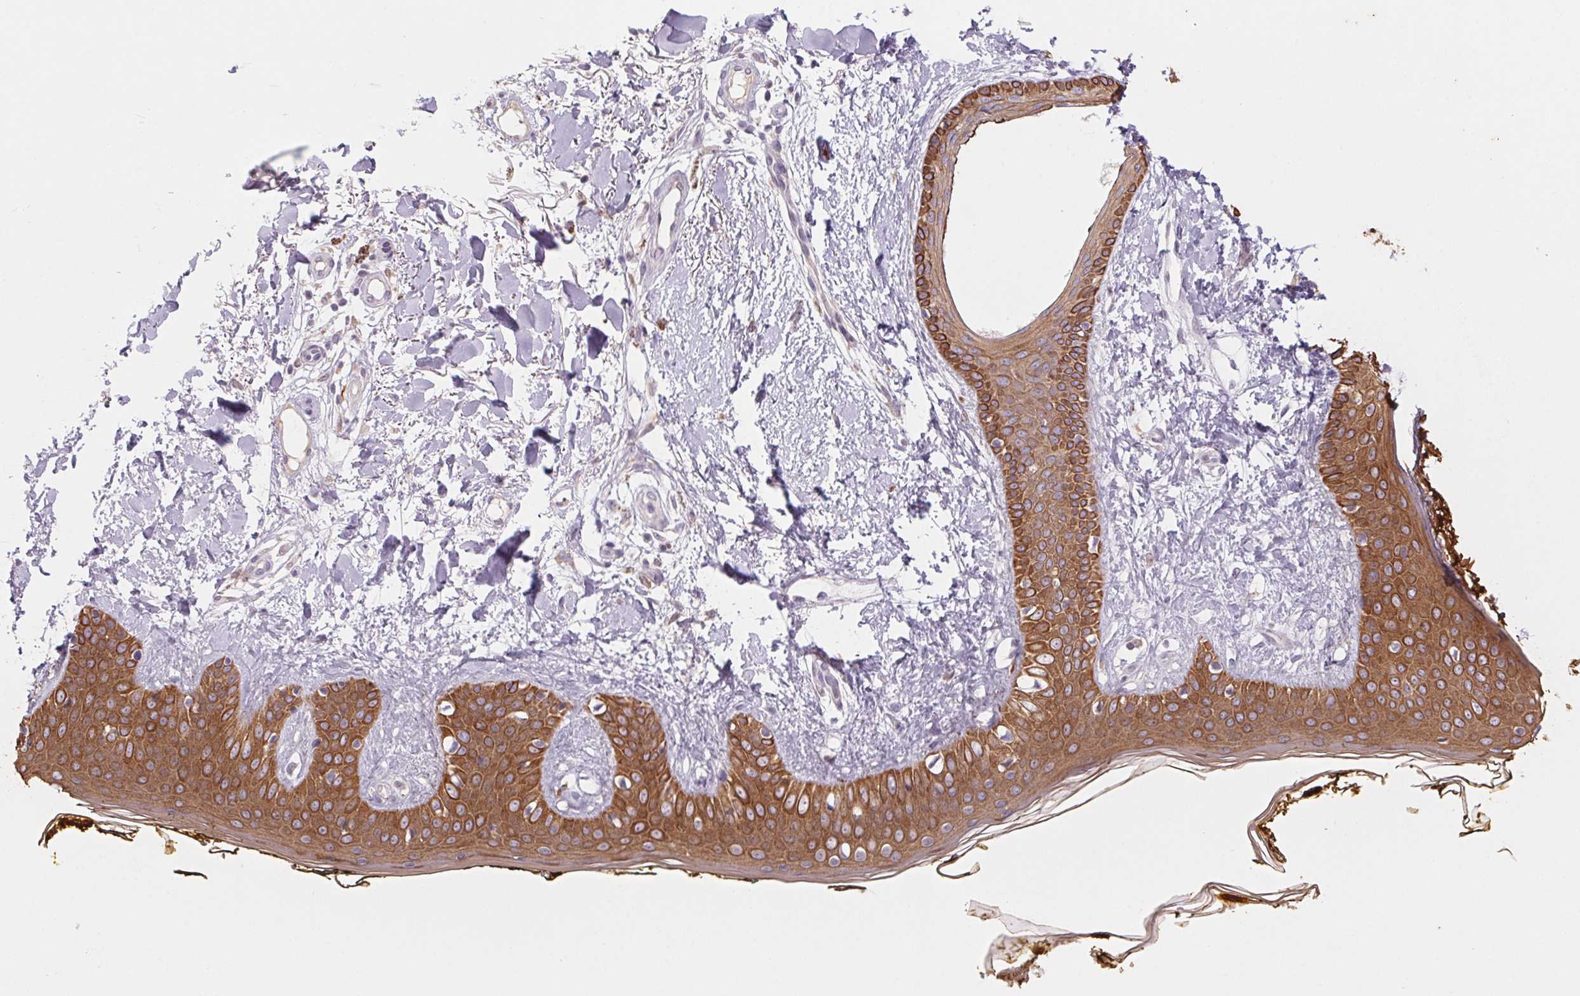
{"staining": {"intensity": "negative", "quantity": "none", "location": "none"}, "tissue": "skin", "cell_type": "Fibroblasts", "image_type": "normal", "snomed": [{"axis": "morphology", "description": "Normal tissue, NOS"}, {"axis": "topography", "description": "Skin"}], "caption": "Benign skin was stained to show a protein in brown. There is no significant staining in fibroblasts.", "gene": "KRT1", "patient": {"sex": "female", "age": 34}}